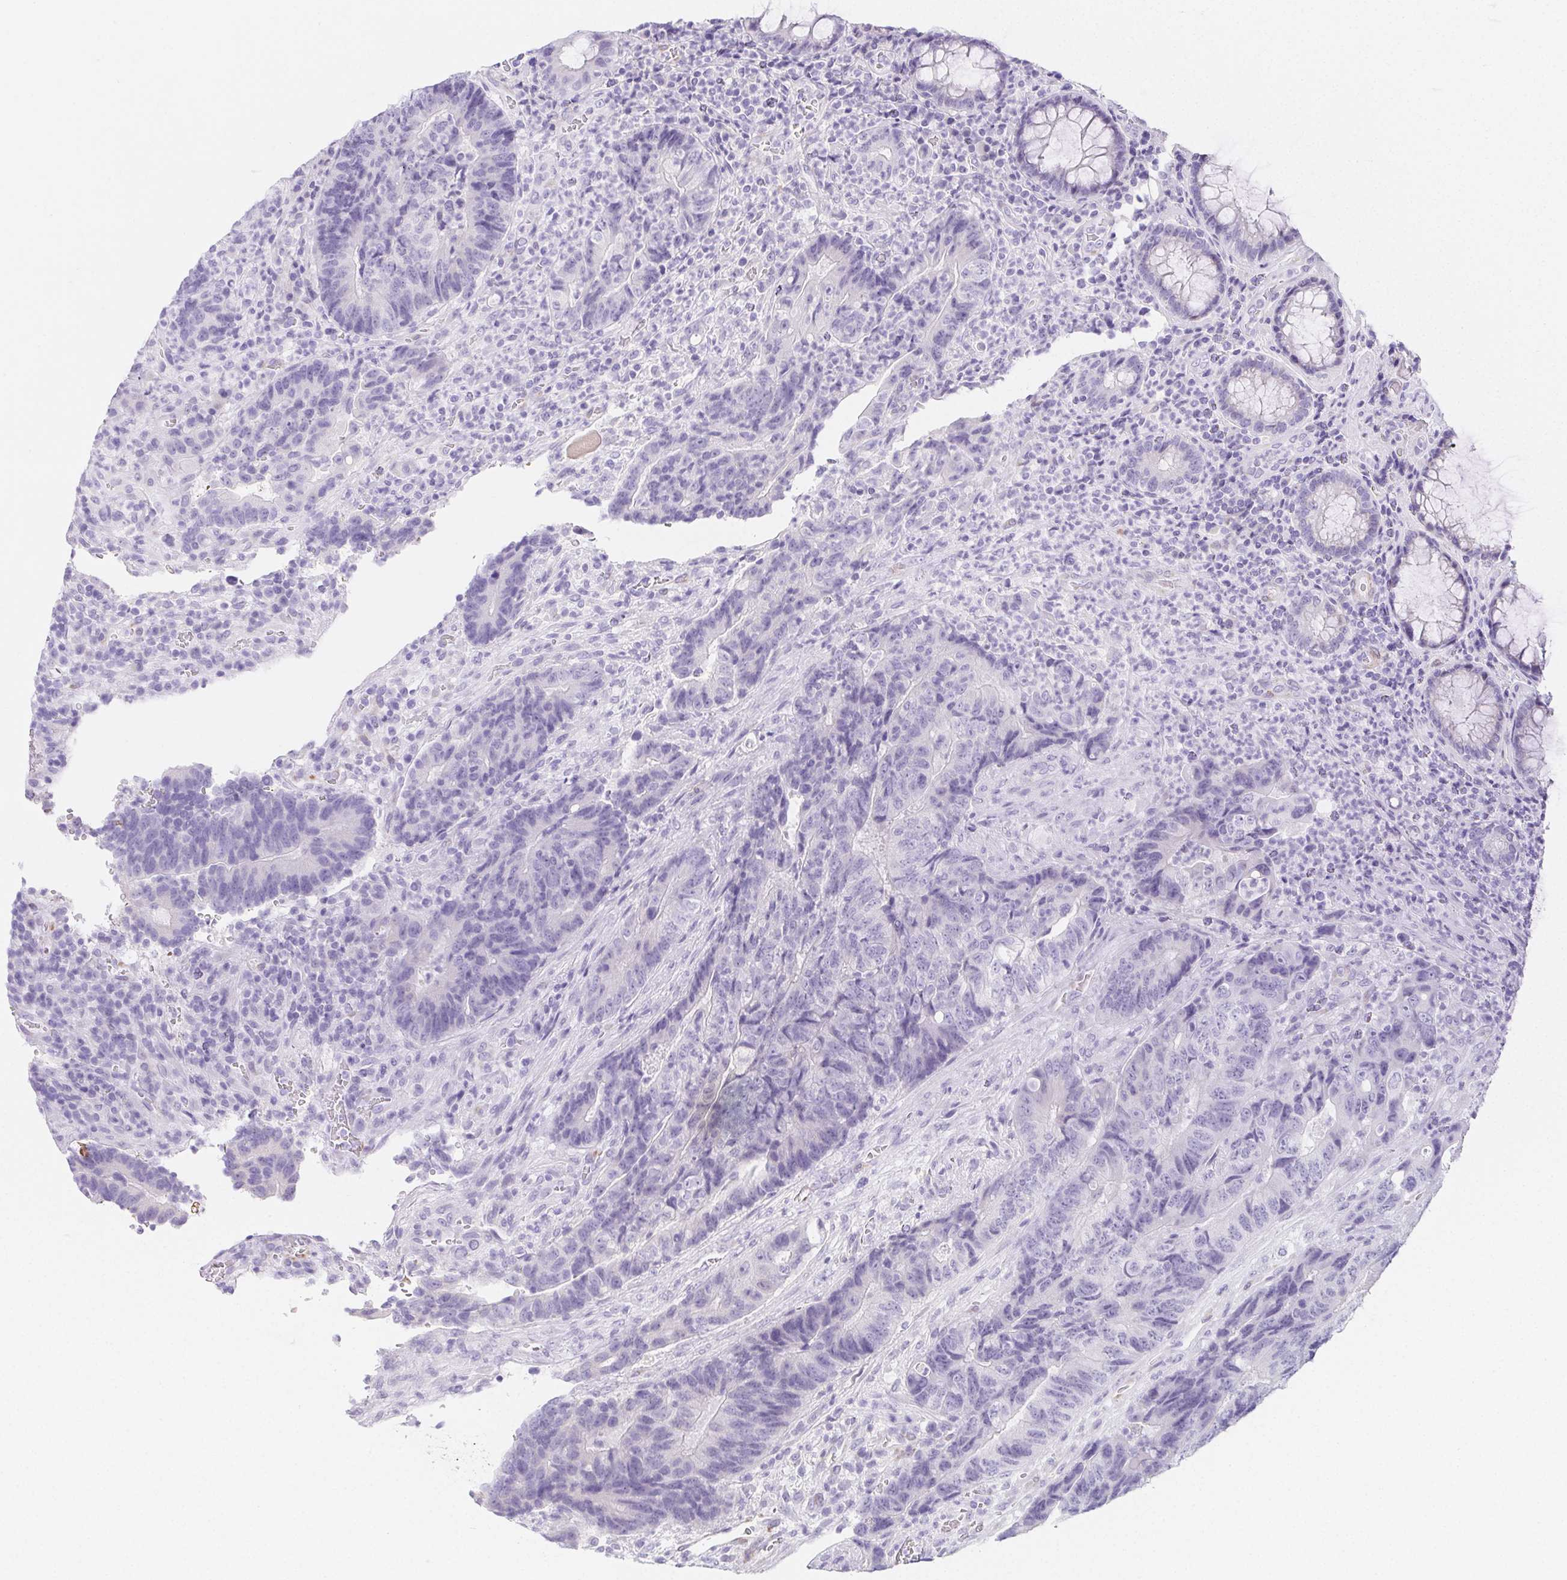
{"staining": {"intensity": "negative", "quantity": "none", "location": "none"}, "tissue": "colorectal cancer", "cell_type": "Tumor cells", "image_type": "cancer", "snomed": [{"axis": "morphology", "description": "Normal tissue, NOS"}, {"axis": "morphology", "description": "Adenocarcinoma, NOS"}, {"axis": "topography", "description": "Colon"}], "caption": "This is a histopathology image of immunohistochemistry staining of colorectal cancer (adenocarcinoma), which shows no staining in tumor cells.", "gene": "HRC", "patient": {"sex": "female", "age": 48}}